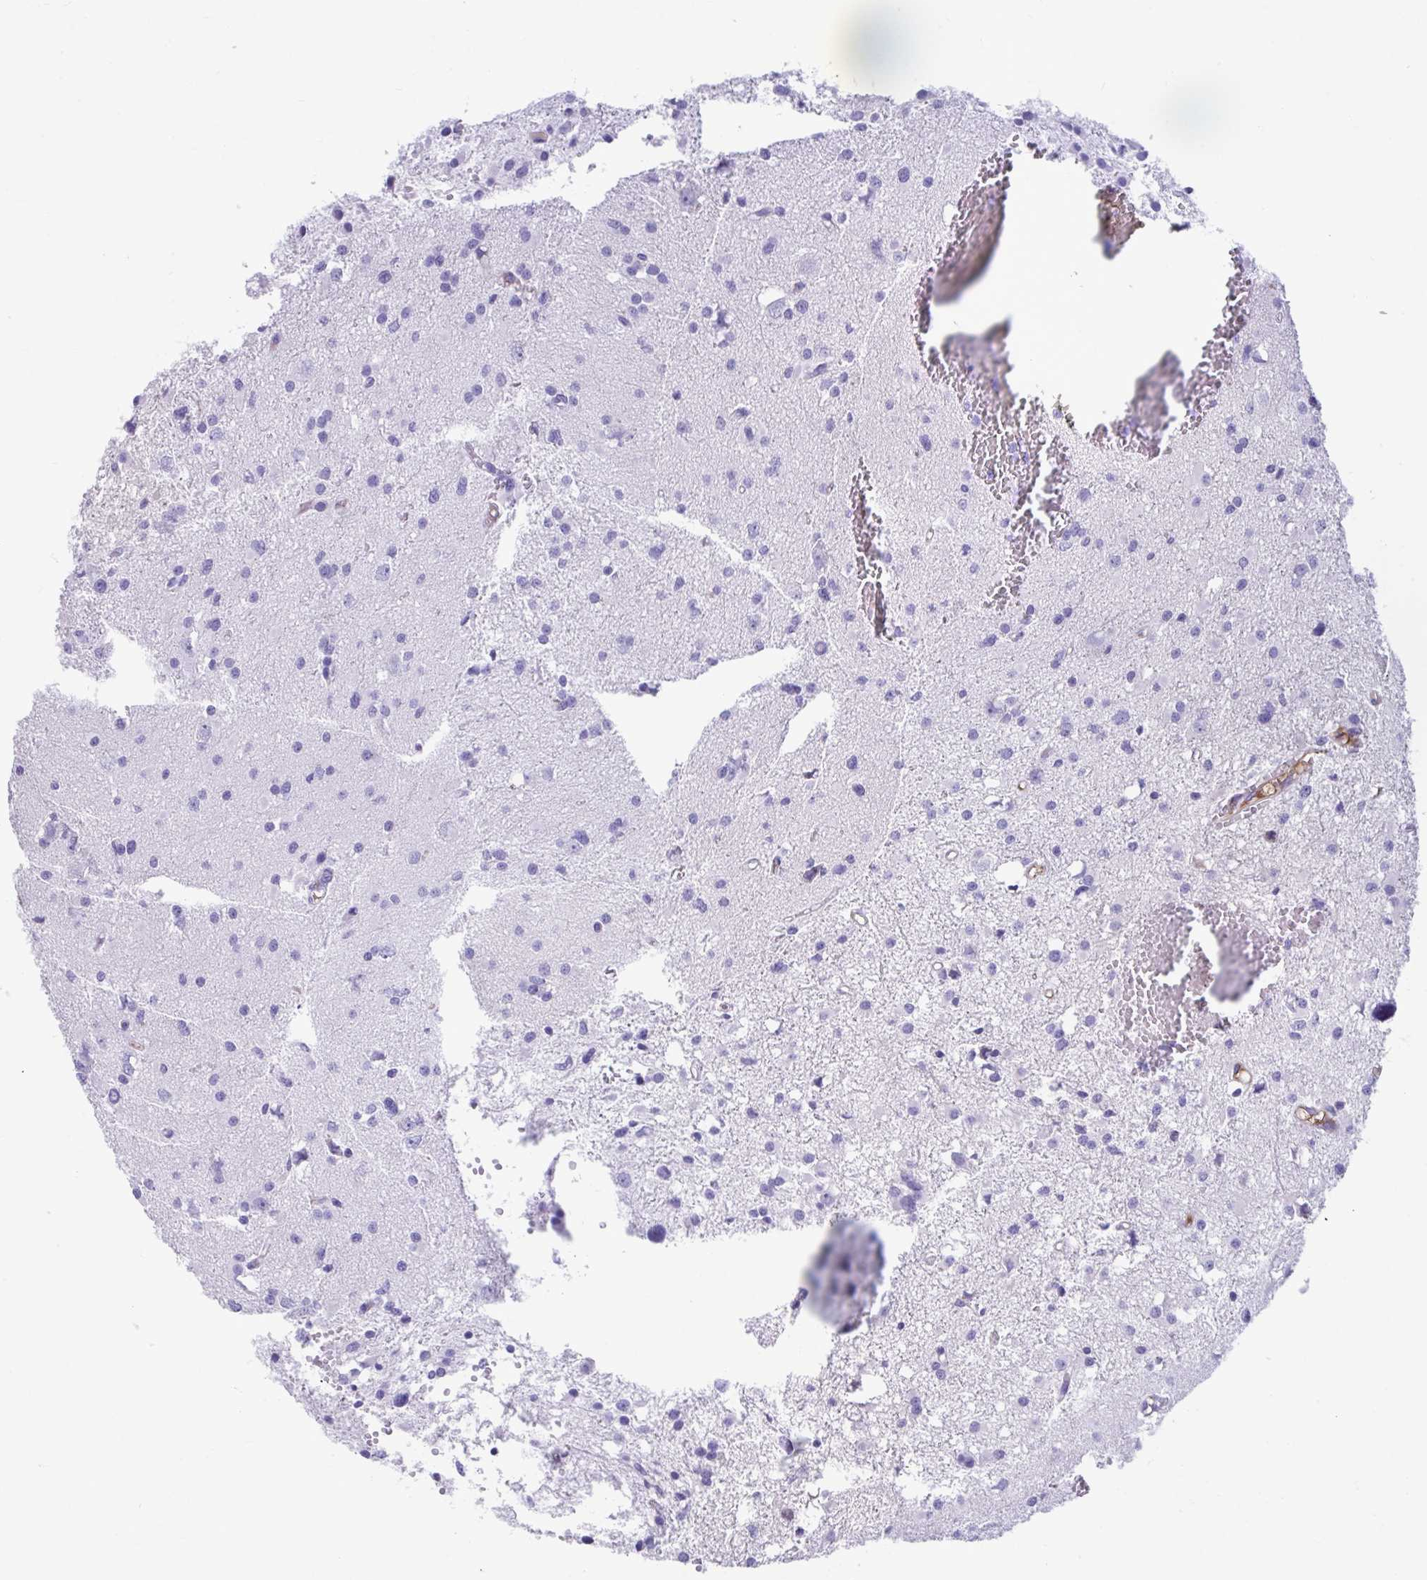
{"staining": {"intensity": "negative", "quantity": "none", "location": "none"}, "tissue": "glioma", "cell_type": "Tumor cells", "image_type": "cancer", "snomed": [{"axis": "morphology", "description": "Glioma, malignant, High grade"}, {"axis": "topography", "description": "Brain"}], "caption": "Tumor cells are negative for brown protein staining in glioma.", "gene": "SMIM9", "patient": {"sex": "male", "age": 54}}